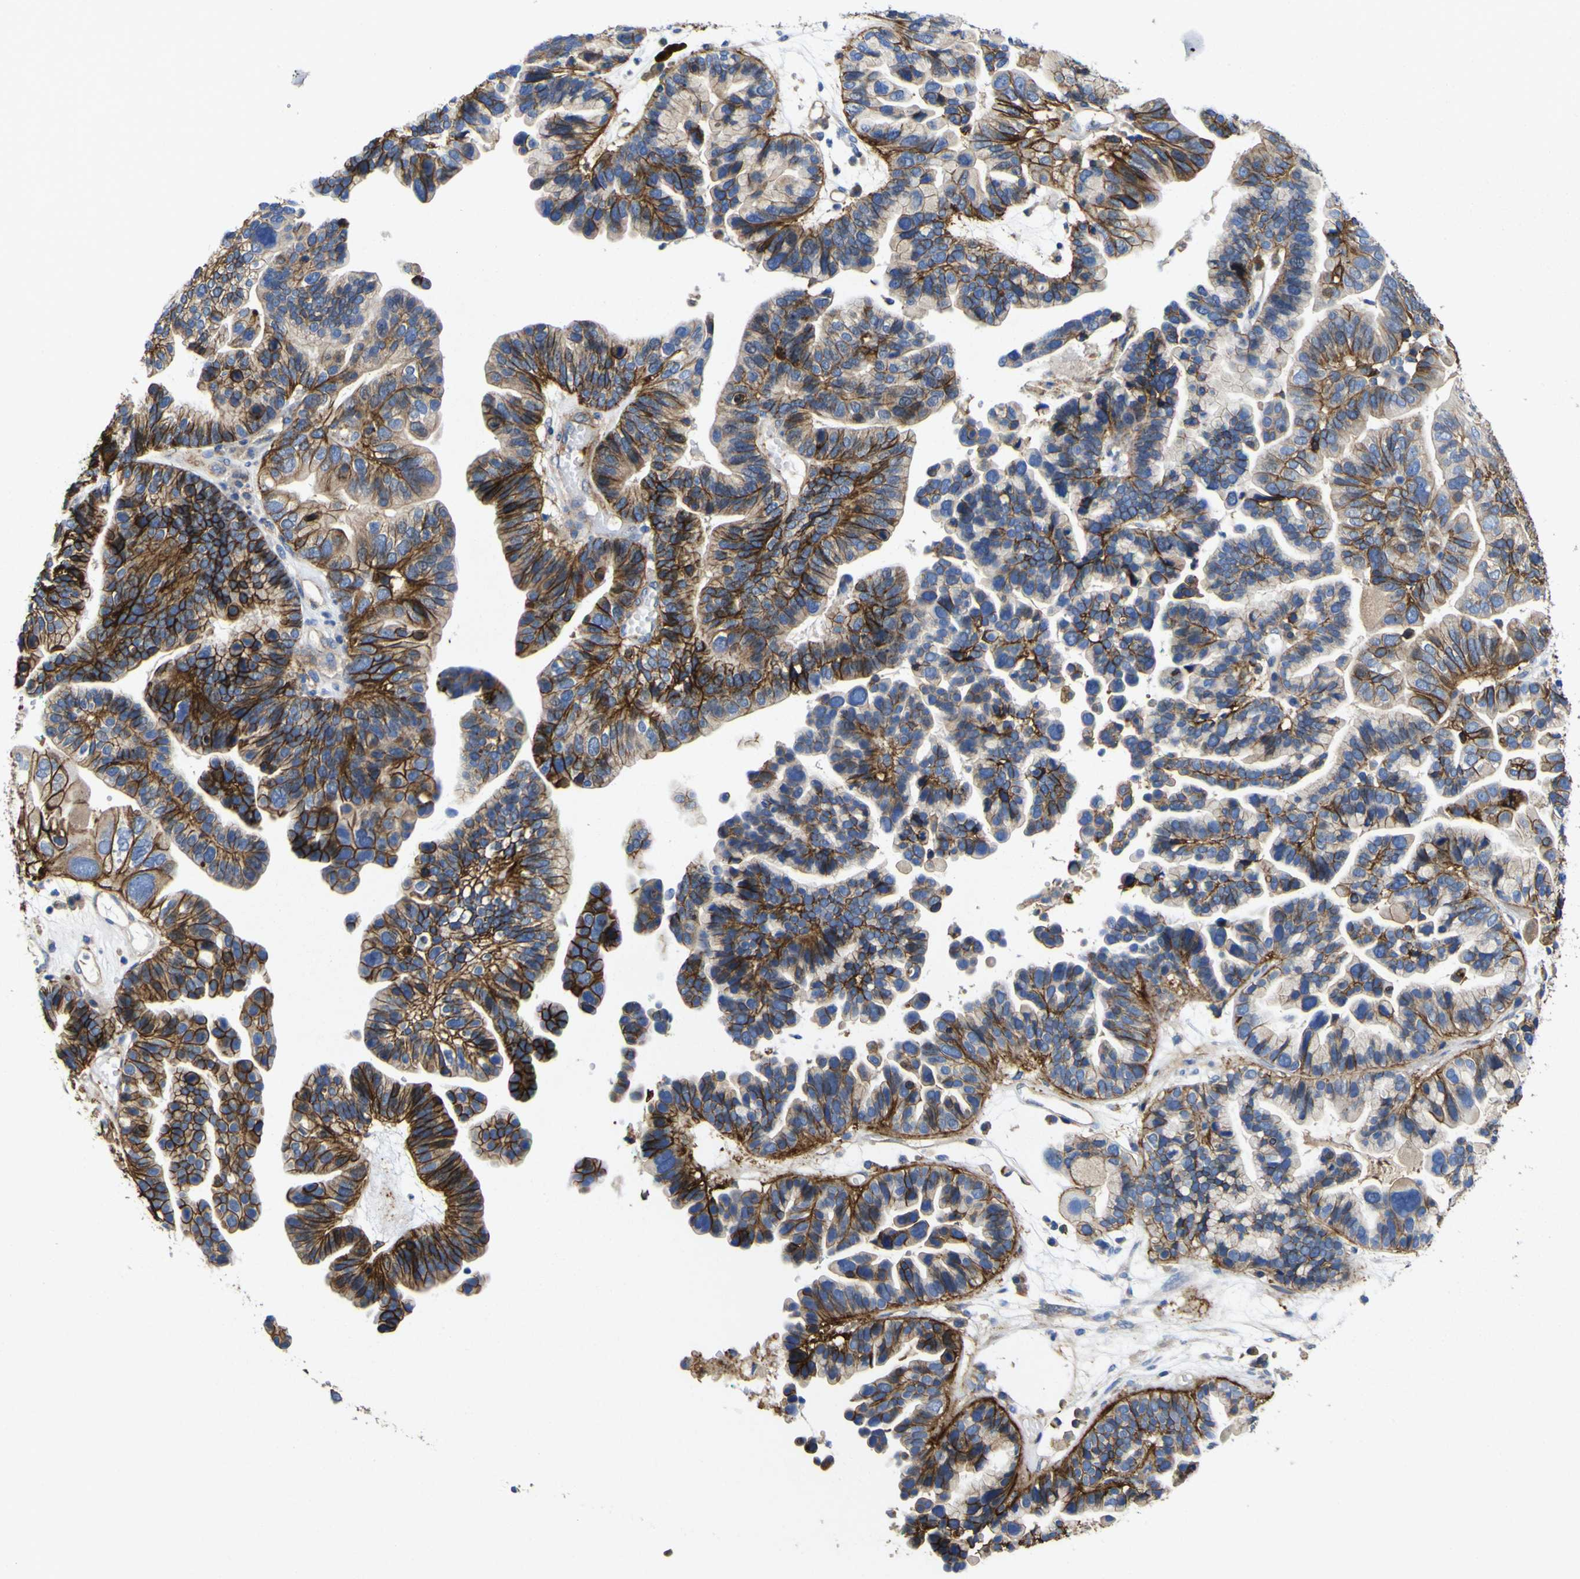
{"staining": {"intensity": "strong", "quantity": "25%-75%", "location": "cytoplasmic/membranous"}, "tissue": "ovarian cancer", "cell_type": "Tumor cells", "image_type": "cancer", "snomed": [{"axis": "morphology", "description": "Cystadenocarcinoma, serous, NOS"}, {"axis": "topography", "description": "Ovary"}], "caption": "Immunohistochemistry (IHC) image of neoplastic tissue: ovarian cancer stained using IHC exhibits high levels of strong protein expression localized specifically in the cytoplasmic/membranous of tumor cells, appearing as a cytoplasmic/membranous brown color.", "gene": "CD151", "patient": {"sex": "female", "age": 56}}